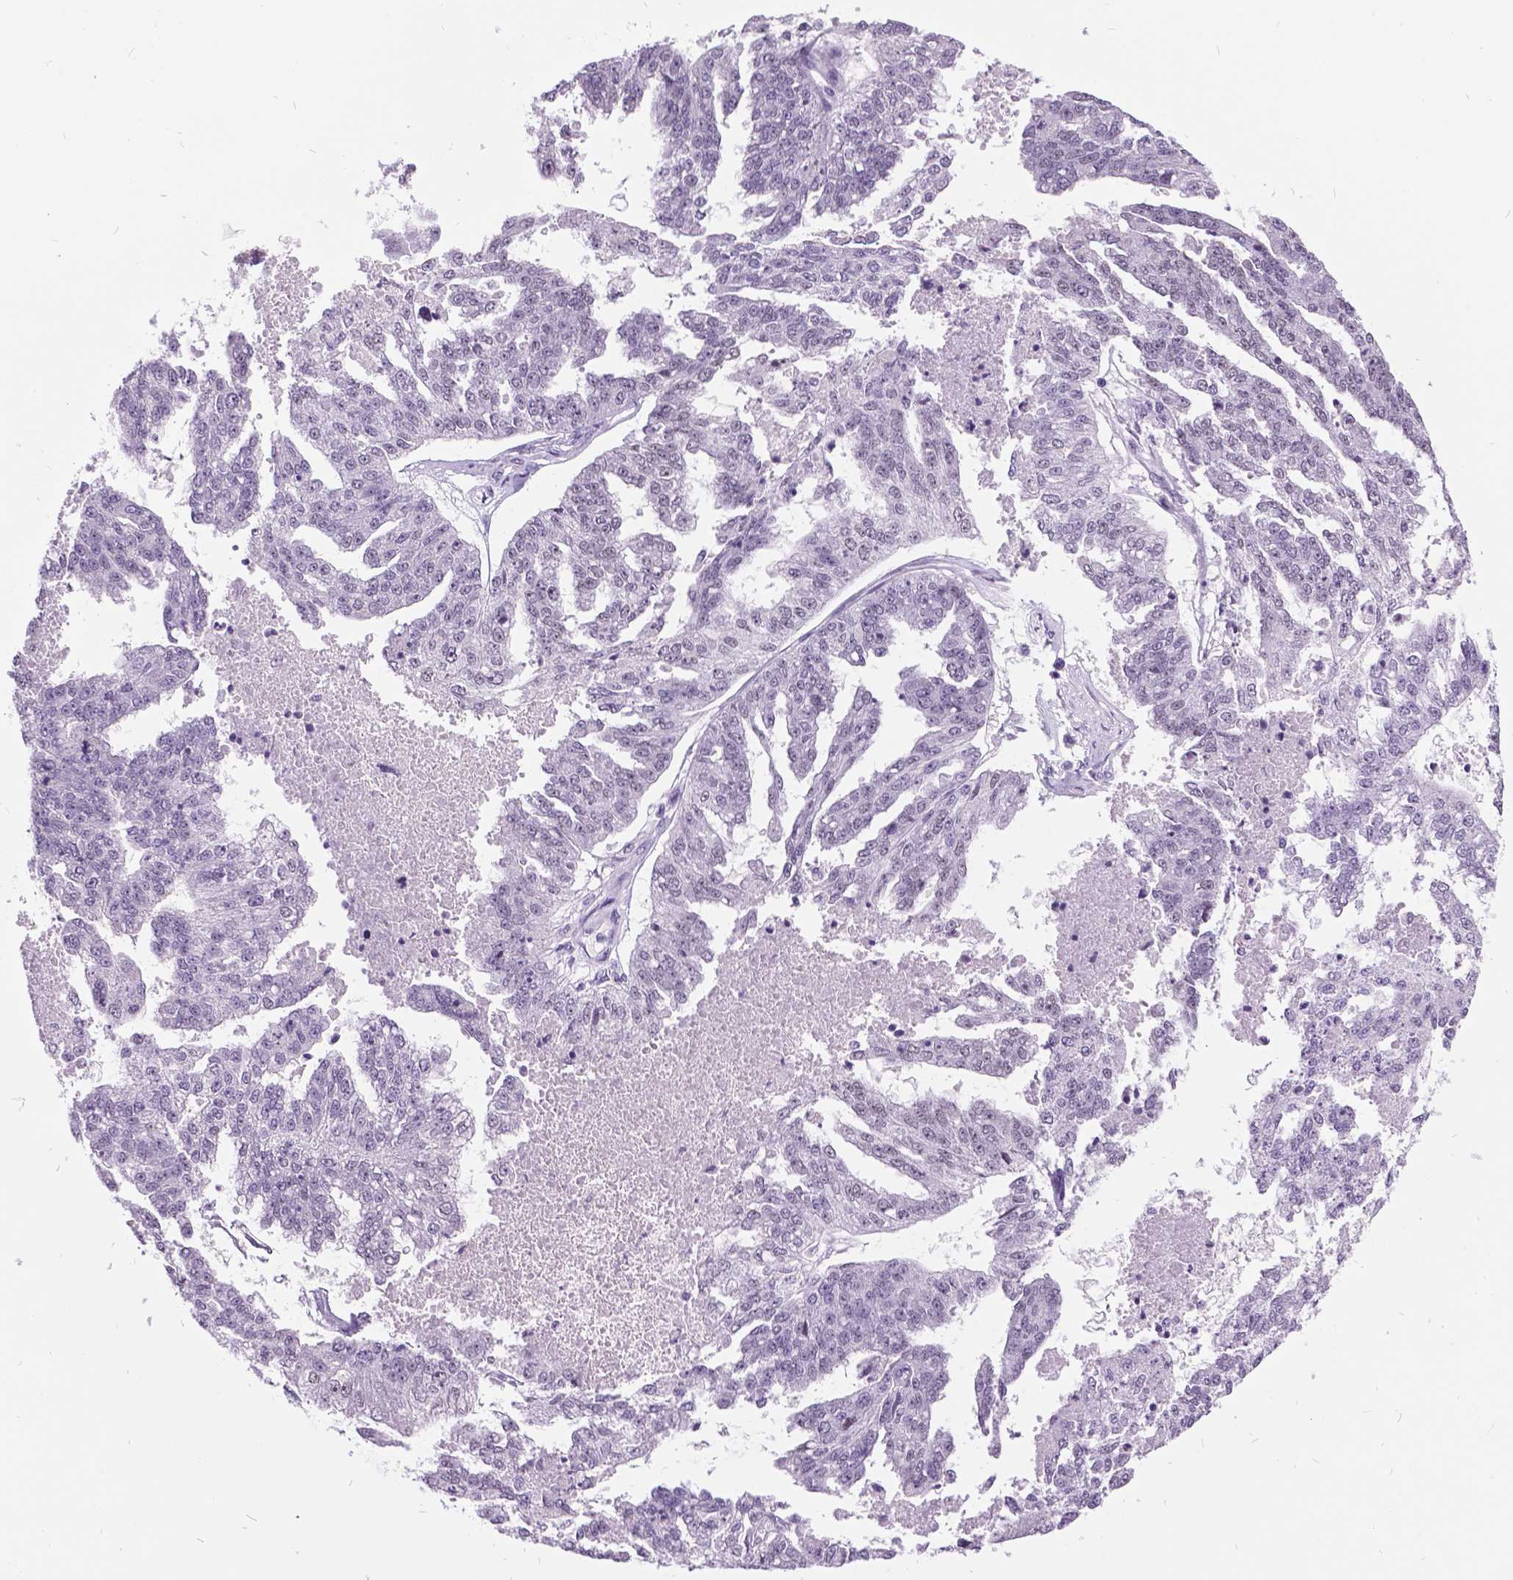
{"staining": {"intensity": "negative", "quantity": "none", "location": "none"}, "tissue": "ovarian cancer", "cell_type": "Tumor cells", "image_type": "cancer", "snomed": [{"axis": "morphology", "description": "Cystadenocarcinoma, serous, NOS"}, {"axis": "topography", "description": "Ovary"}], "caption": "Ovarian serous cystadenocarcinoma stained for a protein using IHC demonstrates no positivity tumor cells.", "gene": "DPF3", "patient": {"sex": "female", "age": 58}}